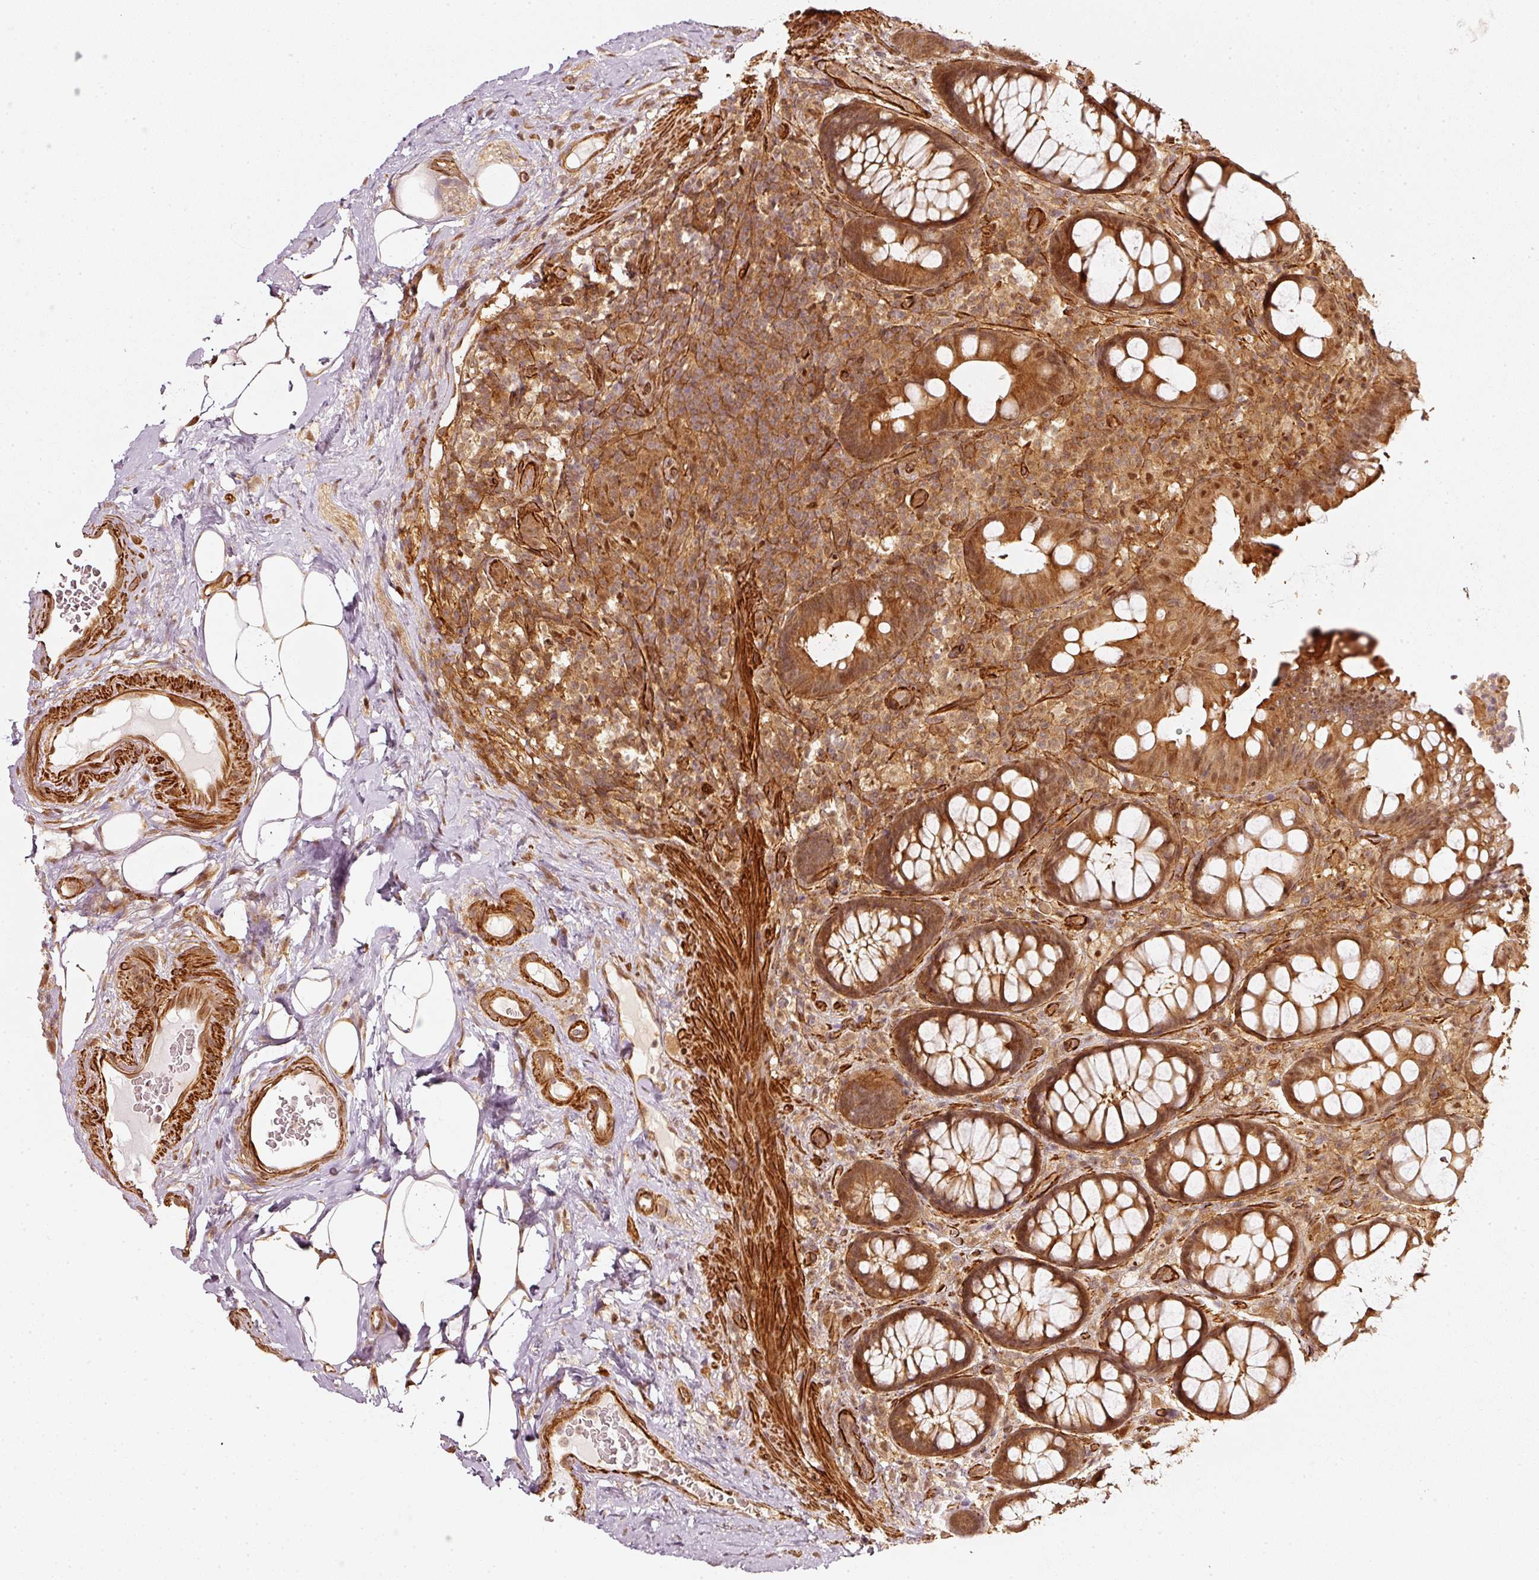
{"staining": {"intensity": "strong", "quantity": ">75%", "location": "cytoplasmic/membranous"}, "tissue": "rectum", "cell_type": "Glandular cells", "image_type": "normal", "snomed": [{"axis": "morphology", "description": "Normal tissue, NOS"}, {"axis": "topography", "description": "Rectum"}], "caption": "About >75% of glandular cells in benign human rectum reveal strong cytoplasmic/membranous protein staining as visualized by brown immunohistochemical staining.", "gene": "PSMD1", "patient": {"sex": "female", "age": 67}}